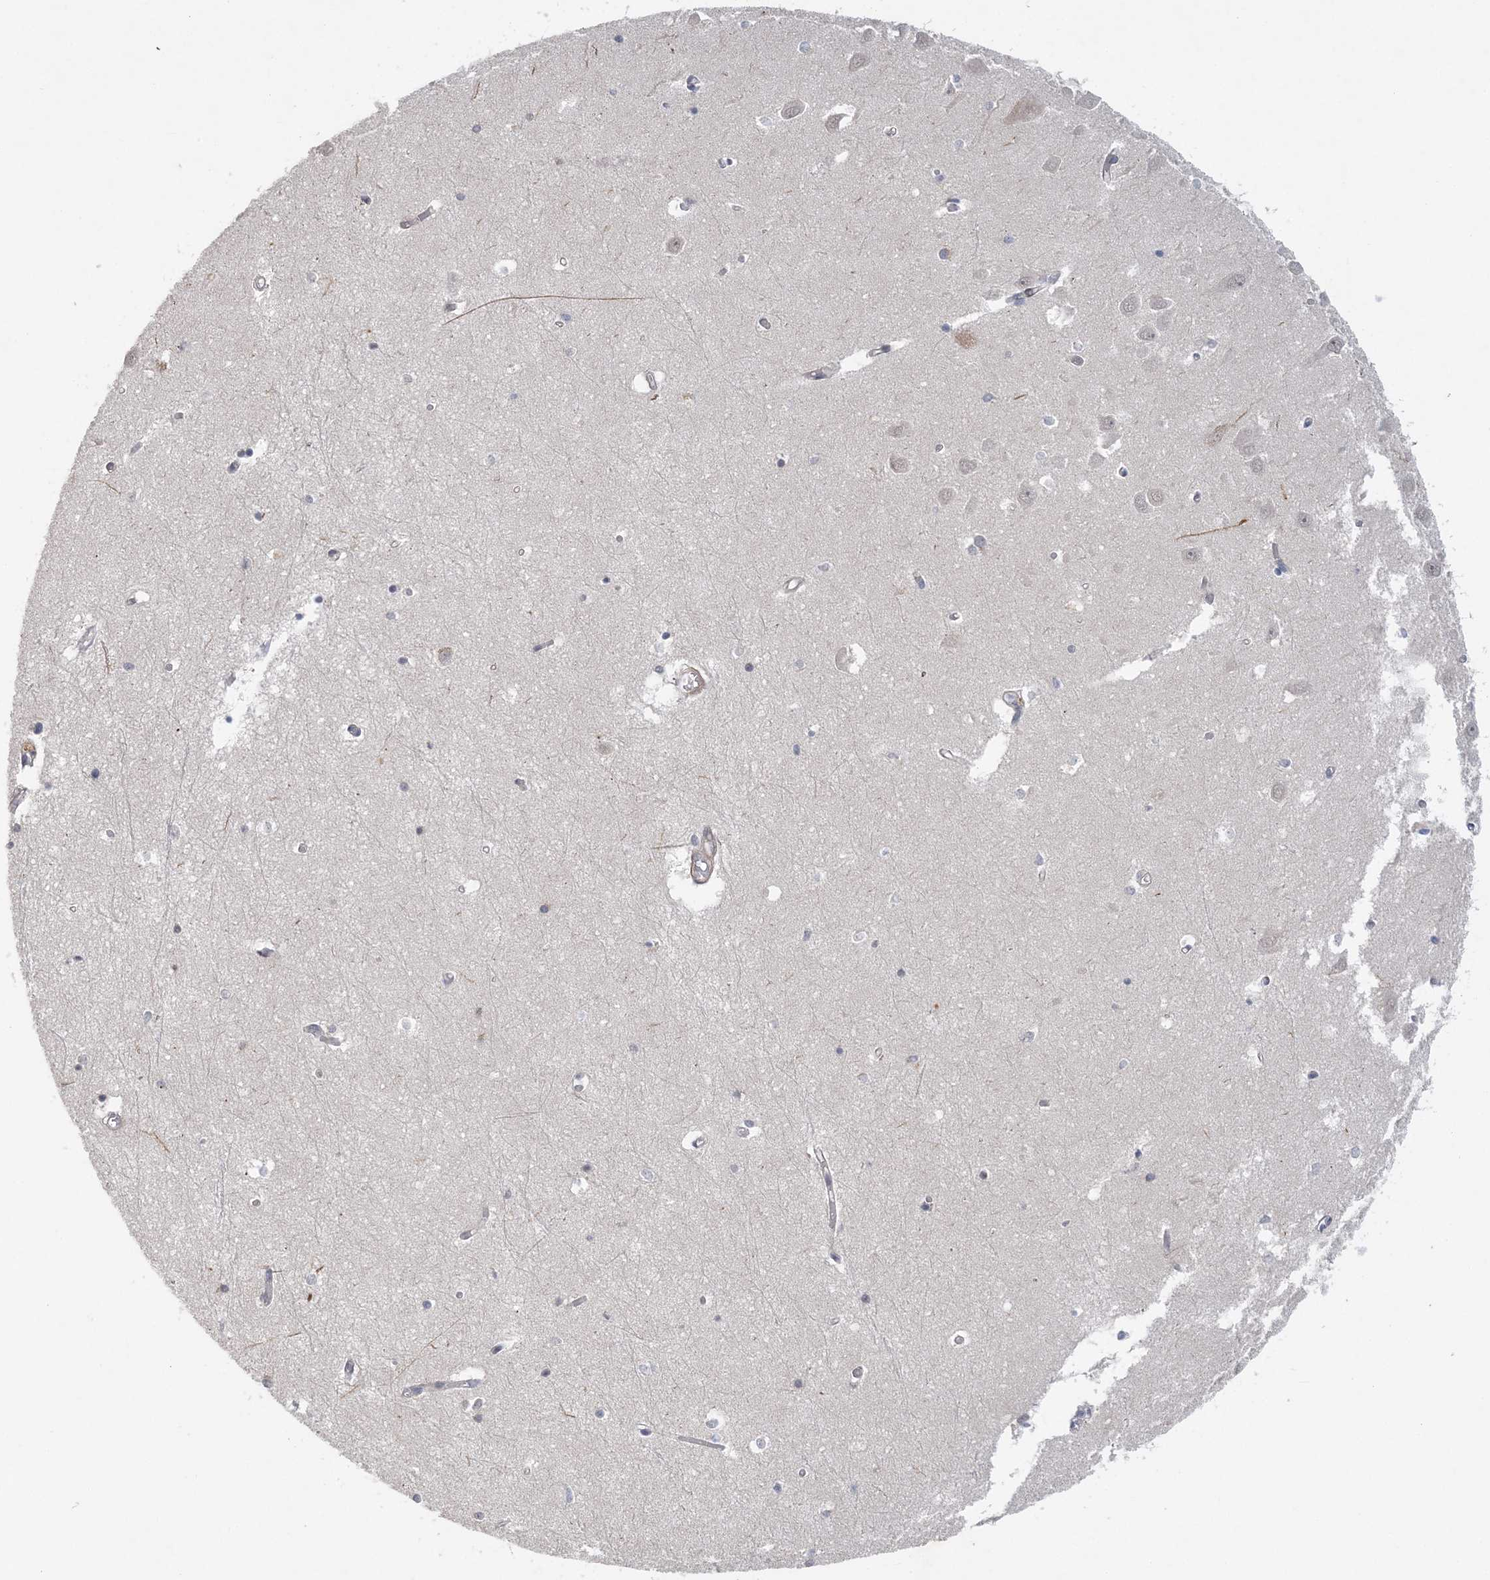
{"staining": {"intensity": "negative", "quantity": "none", "location": "none"}, "tissue": "hippocampus", "cell_type": "Glial cells", "image_type": "normal", "snomed": [{"axis": "morphology", "description": "Normal tissue, NOS"}, {"axis": "topography", "description": "Hippocampus"}], "caption": "Immunohistochemistry photomicrograph of unremarkable human hippocampus stained for a protein (brown), which demonstrates no expression in glial cells. (DAB (3,3'-diaminobenzidine) immunohistochemistry (IHC) with hematoxylin counter stain).", "gene": "MAP4K5", "patient": {"sex": "male", "age": 70}}